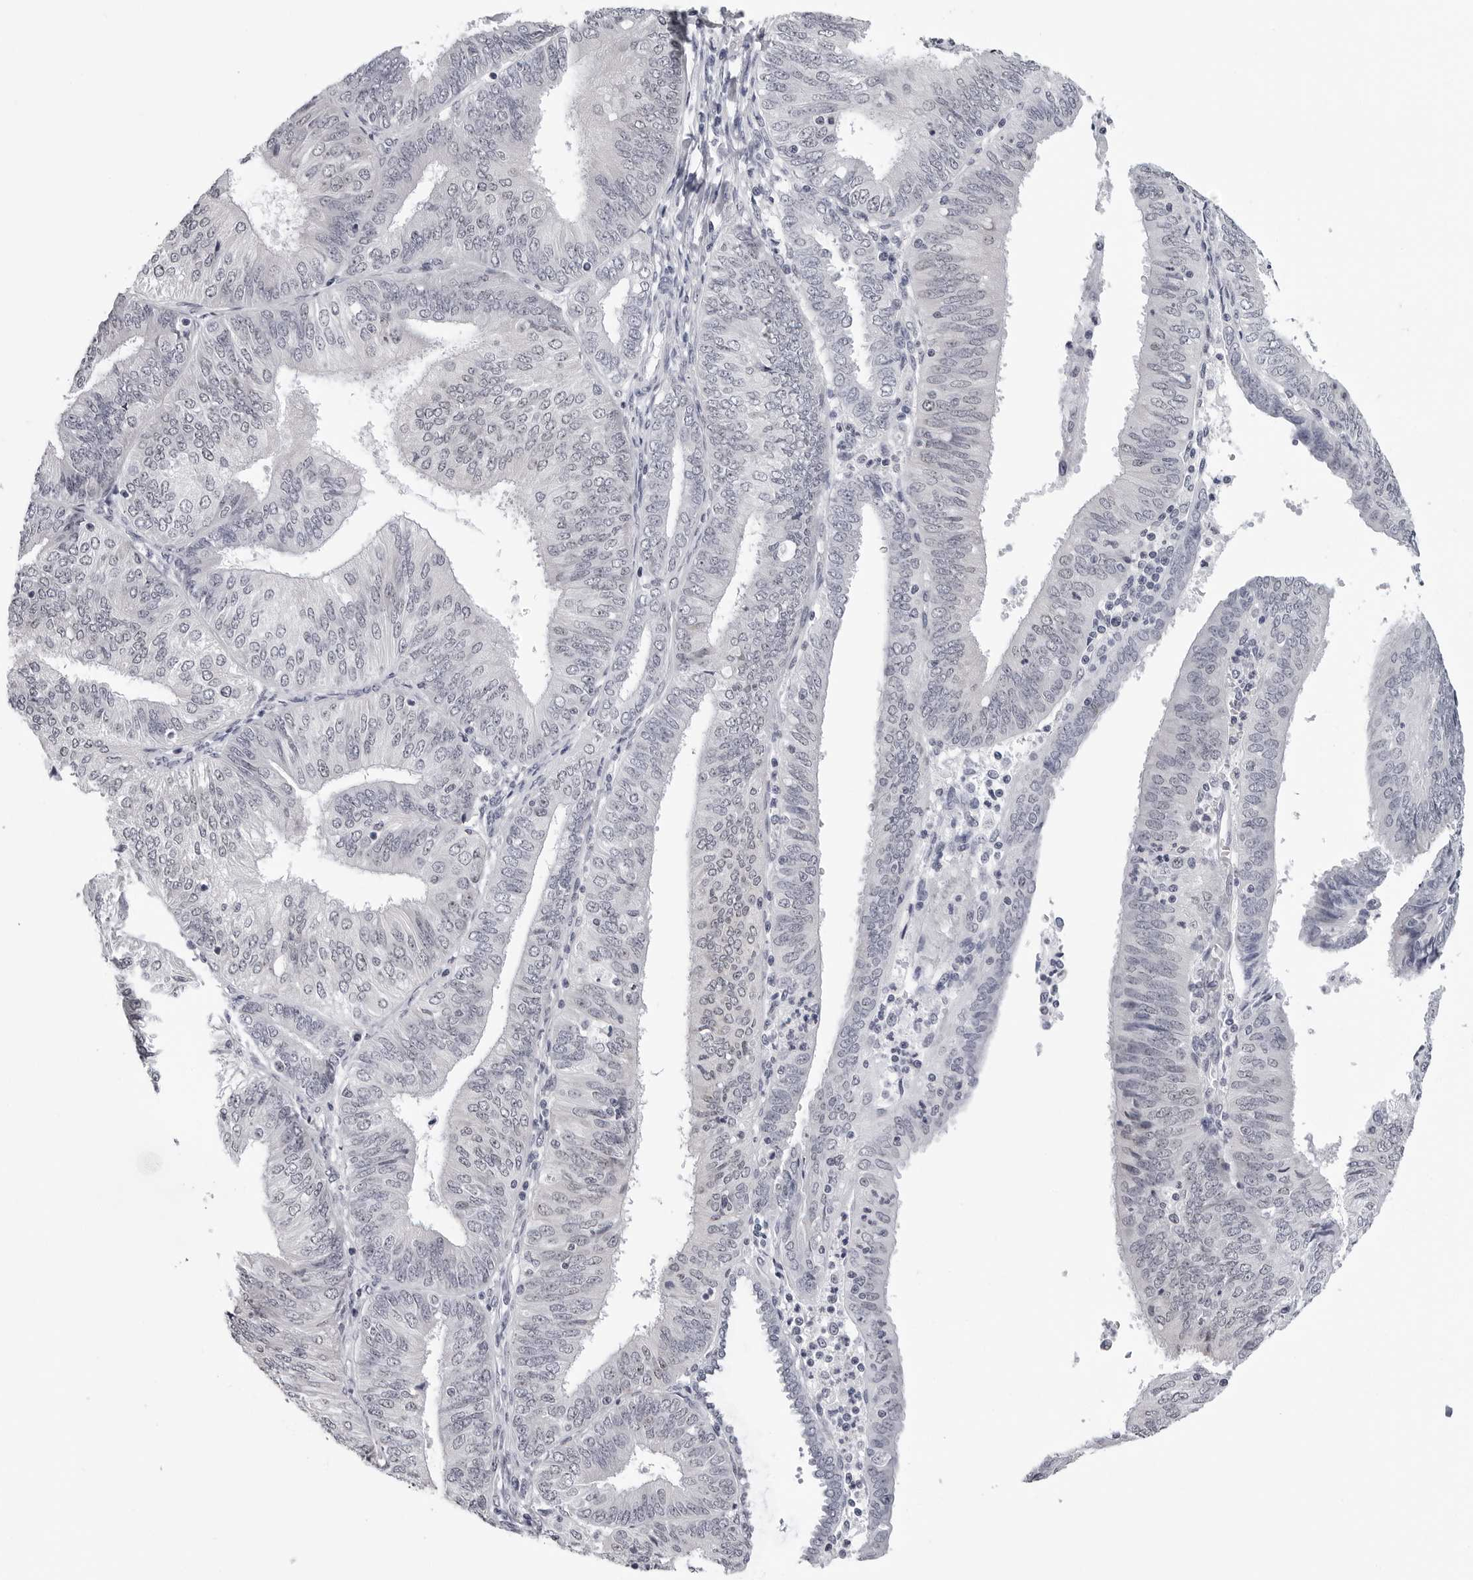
{"staining": {"intensity": "negative", "quantity": "none", "location": "none"}, "tissue": "endometrial cancer", "cell_type": "Tumor cells", "image_type": "cancer", "snomed": [{"axis": "morphology", "description": "Adenocarcinoma, NOS"}, {"axis": "topography", "description": "Endometrium"}], "caption": "This image is of adenocarcinoma (endometrial) stained with IHC to label a protein in brown with the nuclei are counter-stained blue. There is no expression in tumor cells.", "gene": "GNL2", "patient": {"sex": "female", "age": 58}}